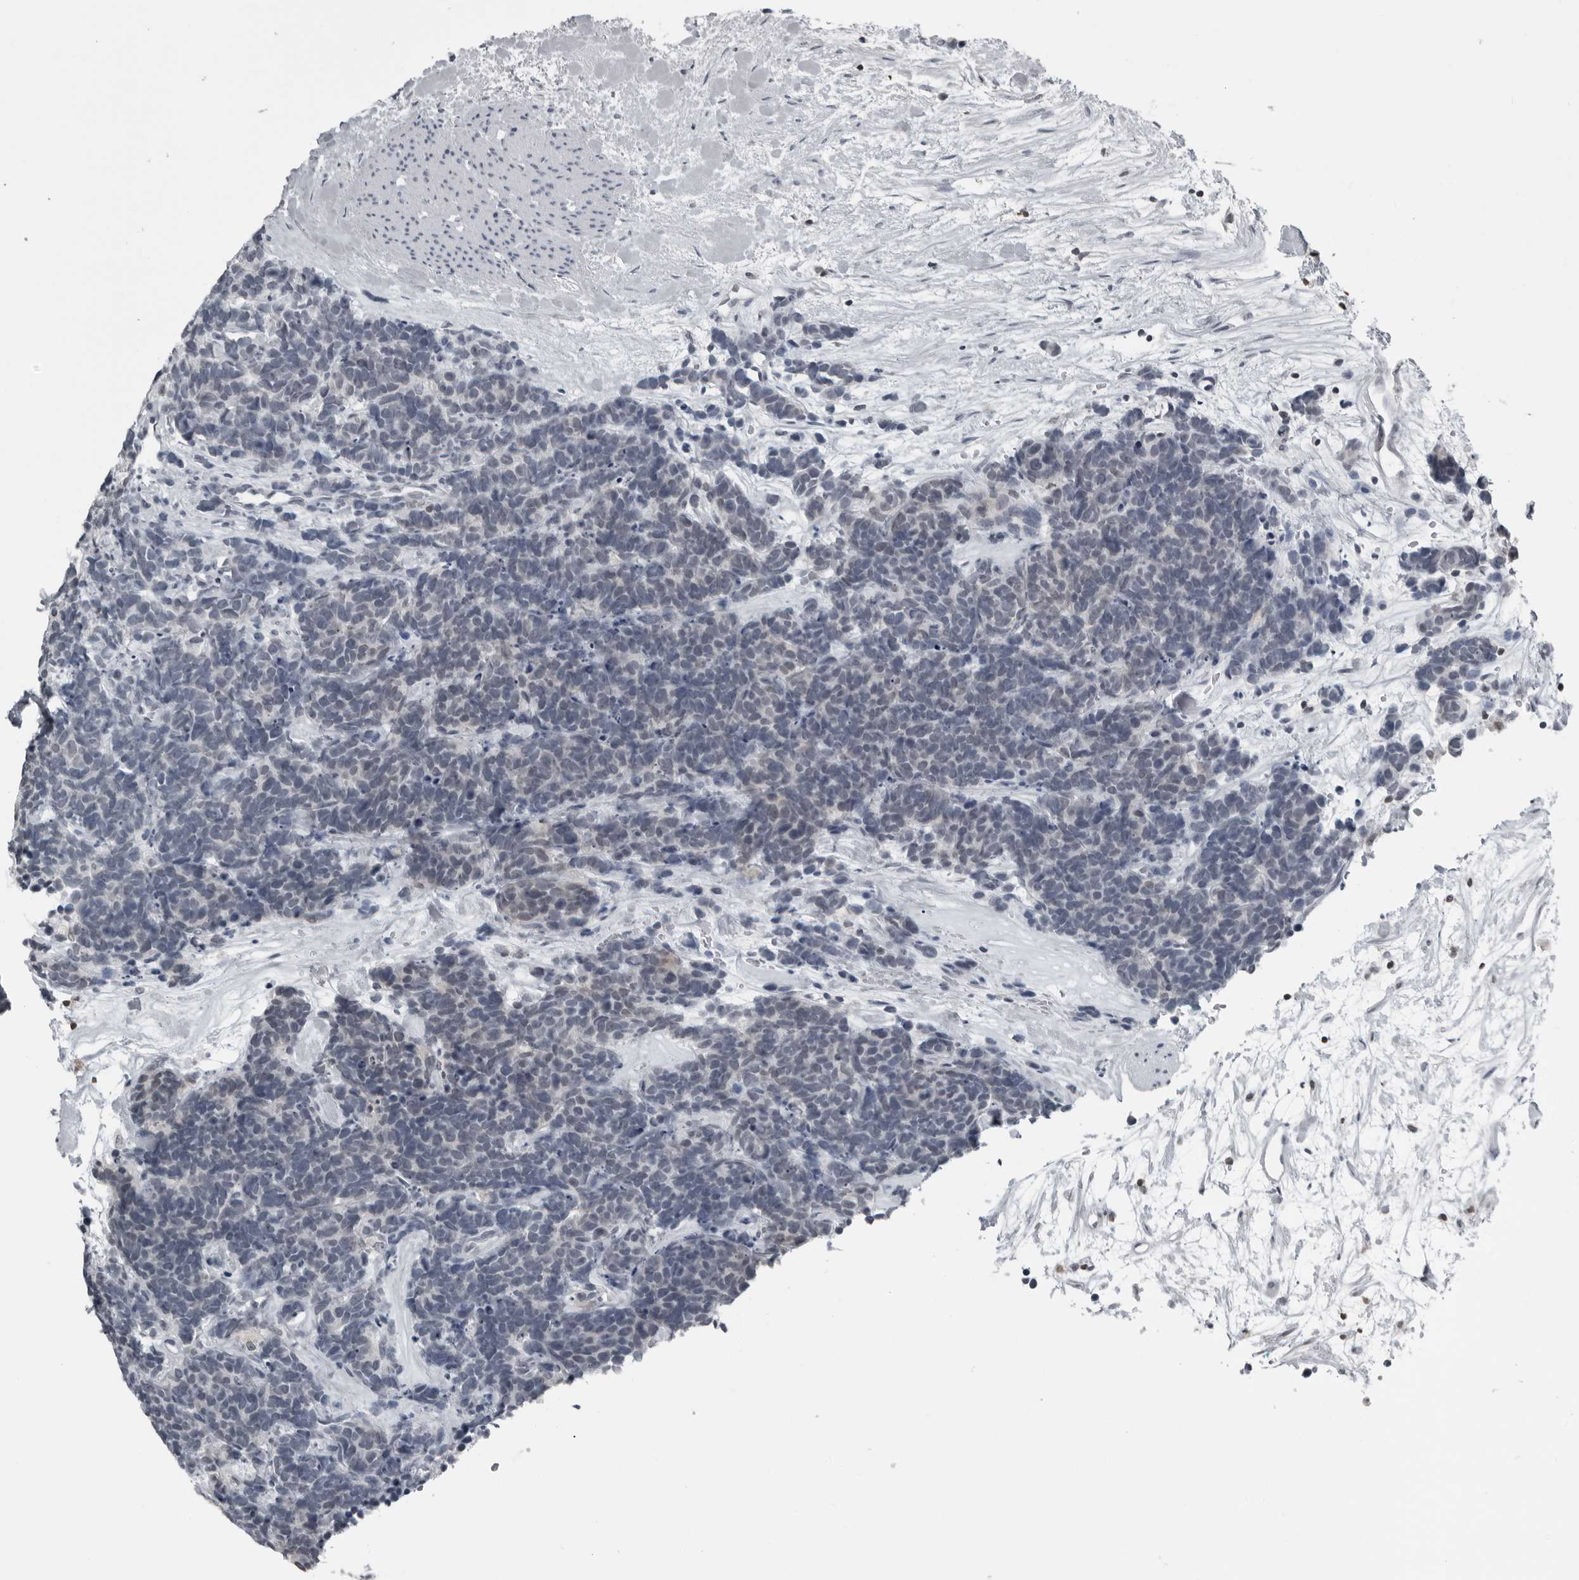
{"staining": {"intensity": "negative", "quantity": "none", "location": "none"}, "tissue": "carcinoid", "cell_type": "Tumor cells", "image_type": "cancer", "snomed": [{"axis": "morphology", "description": "Carcinoma, NOS"}, {"axis": "morphology", "description": "Carcinoid, malignant, NOS"}, {"axis": "topography", "description": "Urinary bladder"}], "caption": "A micrograph of human carcinoid (malignant) is negative for staining in tumor cells.", "gene": "RTCA", "patient": {"sex": "male", "age": 57}}